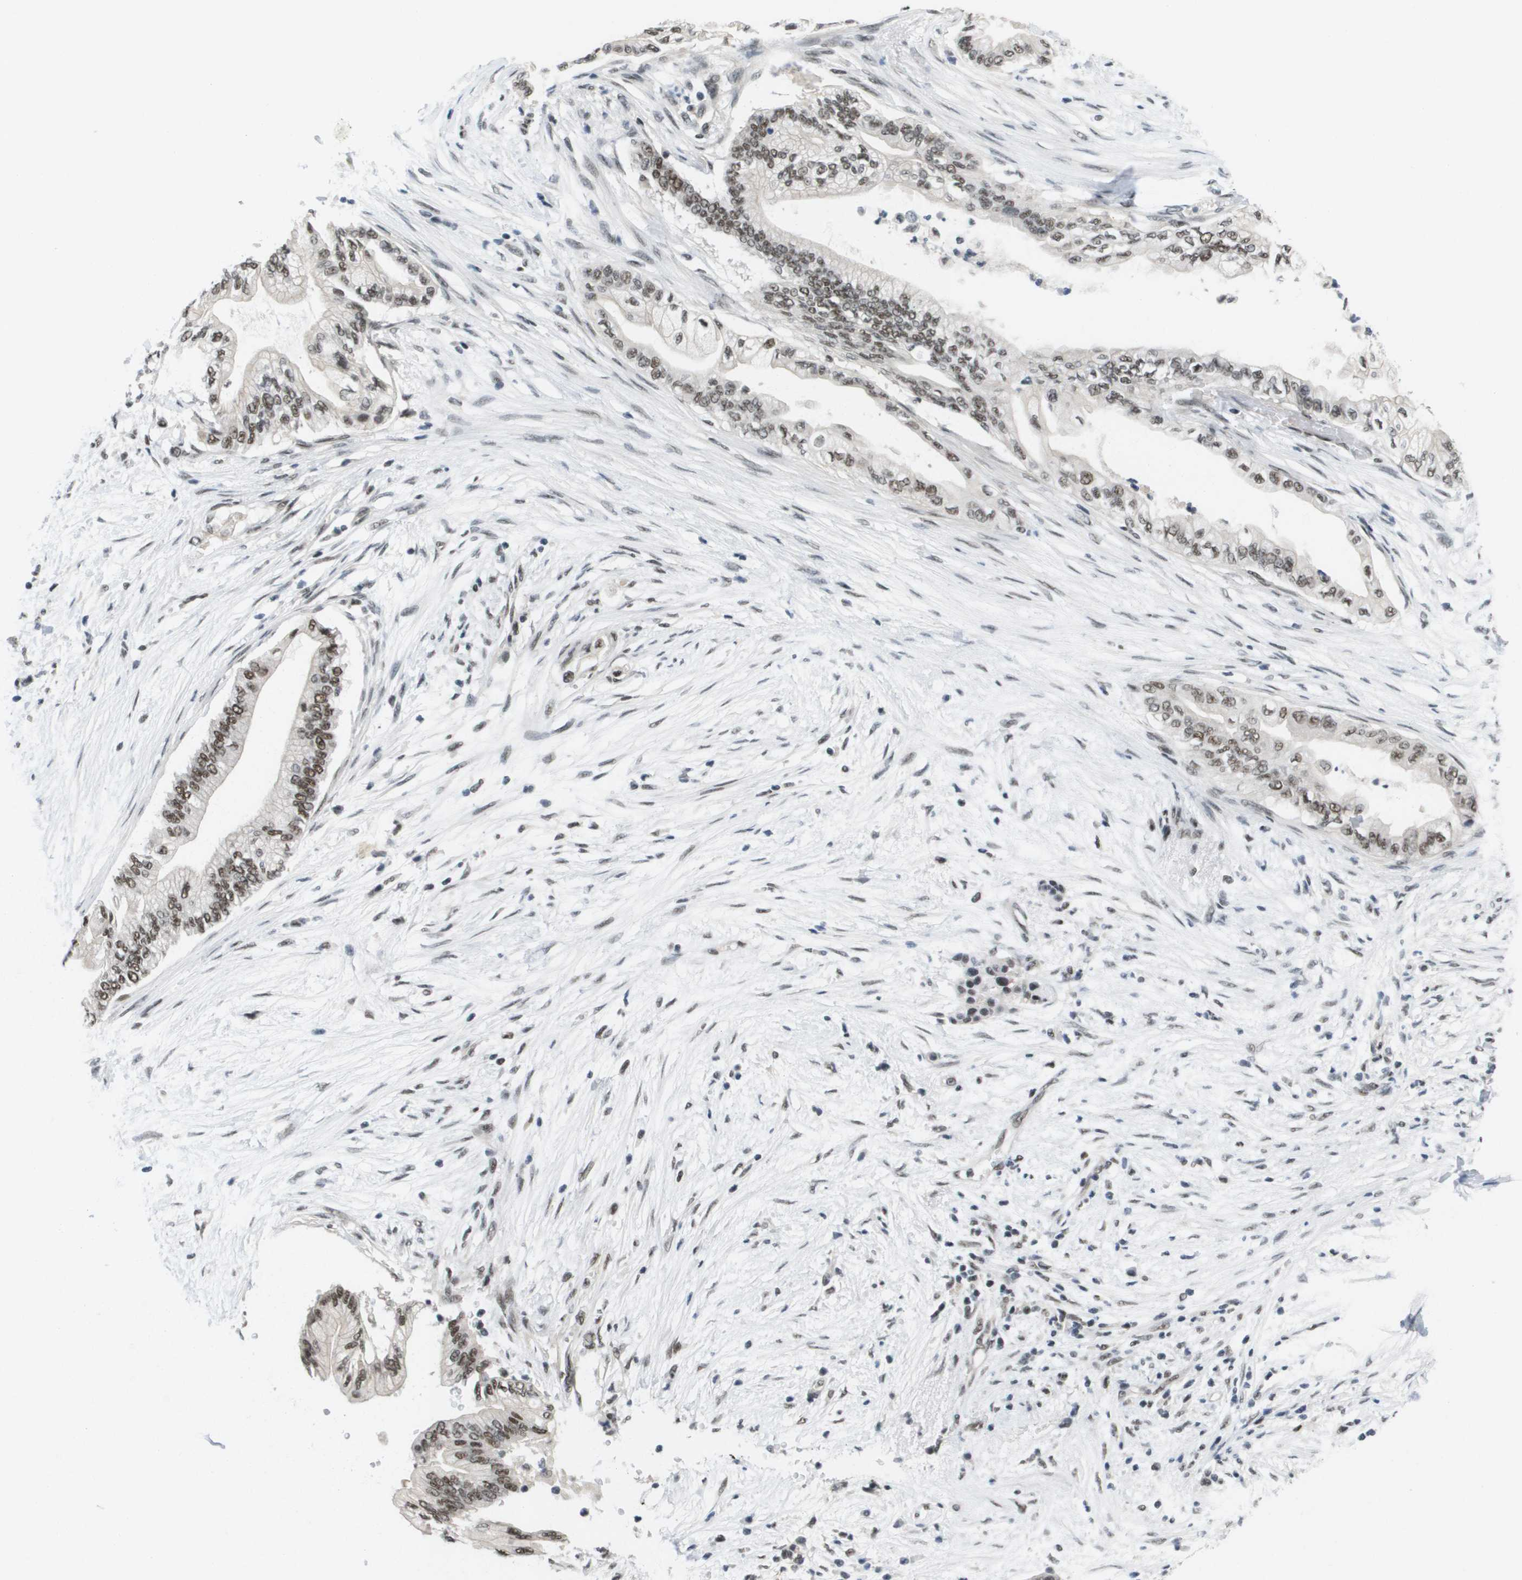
{"staining": {"intensity": "moderate", "quantity": ">75%", "location": "nuclear"}, "tissue": "pancreatic cancer", "cell_type": "Tumor cells", "image_type": "cancer", "snomed": [{"axis": "morphology", "description": "Normal tissue, NOS"}, {"axis": "morphology", "description": "Adenocarcinoma, NOS"}, {"axis": "topography", "description": "Pancreas"}, {"axis": "topography", "description": "Duodenum"}], "caption": "Immunohistochemical staining of pancreatic adenocarcinoma shows moderate nuclear protein expression in approximately >75% of tumor cells.", "gene": "ISY1", "patient": {"sex": "female", "age": 60}}